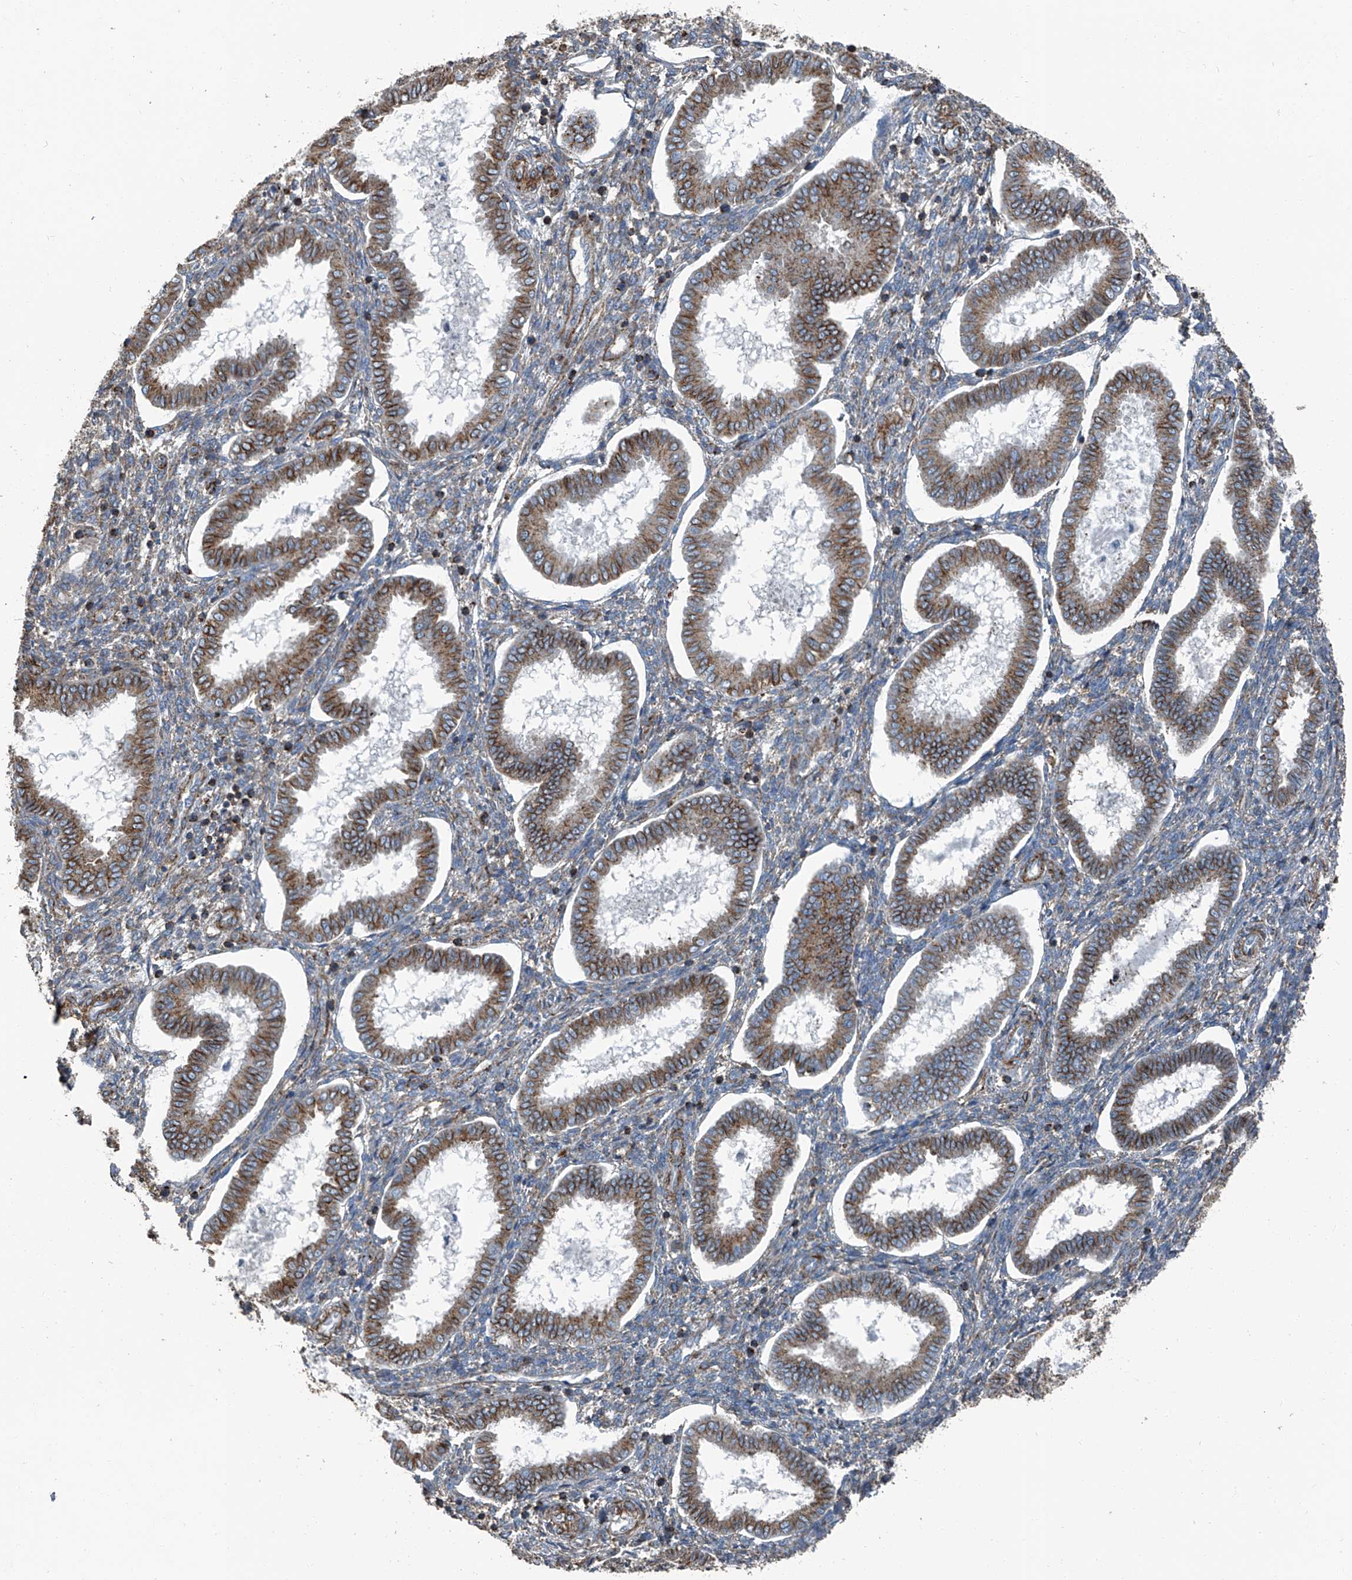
{"staining": {"intensity": "moderate", "quantity": "25%-75%", "location": "cytoplasmic/membranous"}, "tissue": "endometrium", "cell_type": "Cells in endometrial stroma", "image_type": "normal", "snomed": [{"axis": "morphology", "description": "Normal tissue, NOS"}, {"axis": "topography", "description": "Endometrium"}], "caption": "Brown immunohistochemical staining in unremarkable human endometrium demonstrates moderate cytoplasmic/membranous staining in approximately 25%-75% of cells in endometrial stroma.", "gene": "SEPTIN7", "patient": {"sex": "female", "age": 24}}